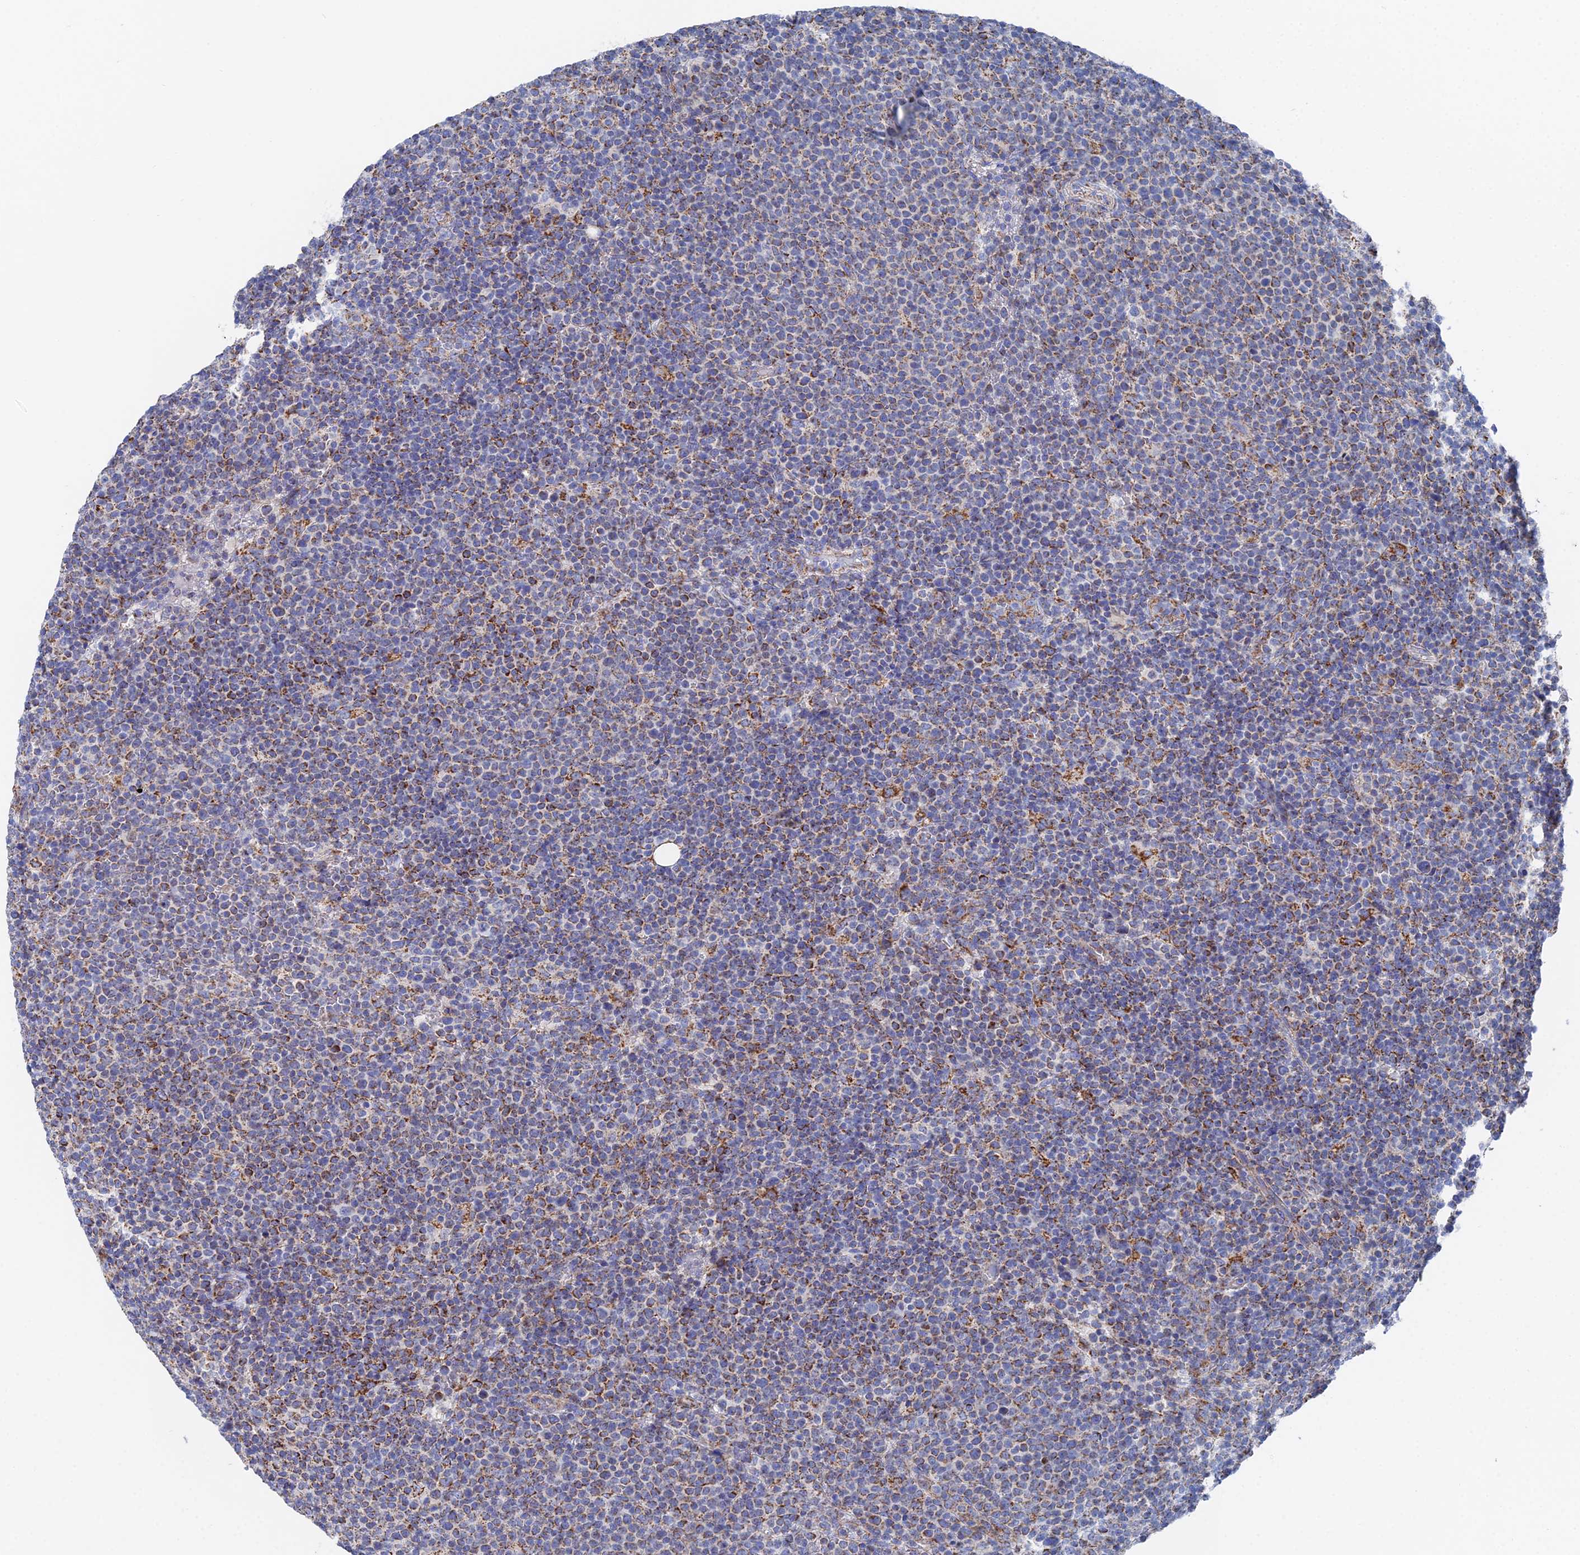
{"staining": {"intensity": "moderate", "quantity": "<25%", "location": "cytoplasmic/membranous"}, "tissue": "lymphoma", "cell_type": "Tumor cells", "image_type": "cancer", "snomed": [{"axis": "morphology", "description": "Malignant lymphoma, non-Hodgkin's type, High grade"}, {"axis": "topography", "description": "Lymph node"}], "caption": "Immunohistochemical staining of human malignant lymphoma, non-Hodgkin's type (high-grade) shows low levels of moderate cytoplasmic/membranous positivity in about <25% of tumor cells. The protein of interest is stained brown, and the nuclei are stained in blue (DAB (3,3'-diaminobenzidine) IHC with brightfield microscopy, high magnification).", "gene": "IFT80", "patient": {"sex": "male", "age": 61}}